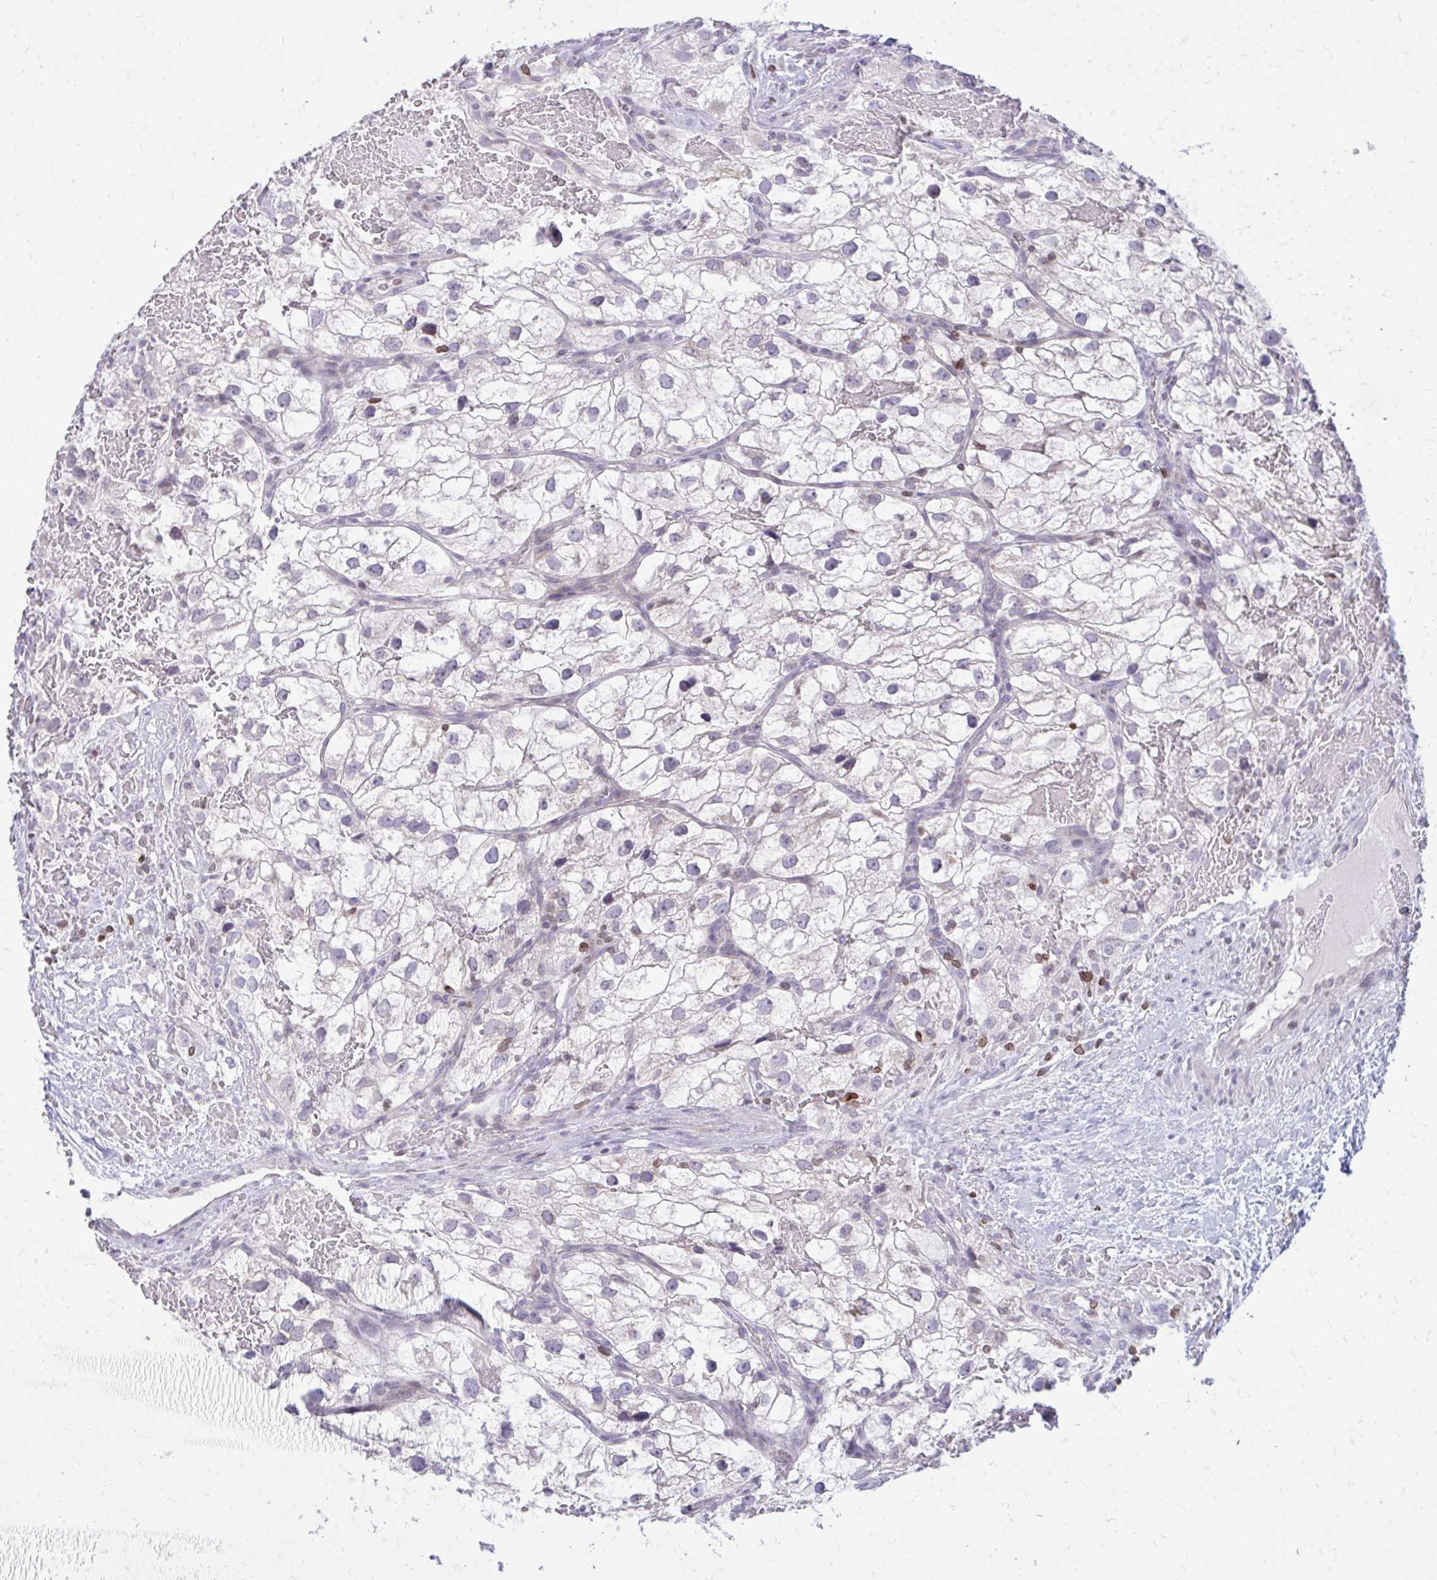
{"staining": {"intensity": "negative", "quantity": "none", "location": "none"}, "tissue": "renal cancer", "cell_type": "Tumor cells", "image_type": "cancer", "snomed": [{"axis": "morphology", "description": "Adenocarcinoma, NOS"}, {"axis": "topography", "description": "Kidney"}], "caption": "Tumor cells show no significant staining in renal cancer.", "gene": "RPS6KA2", "patient": {"sex": "male", "age": 59}}